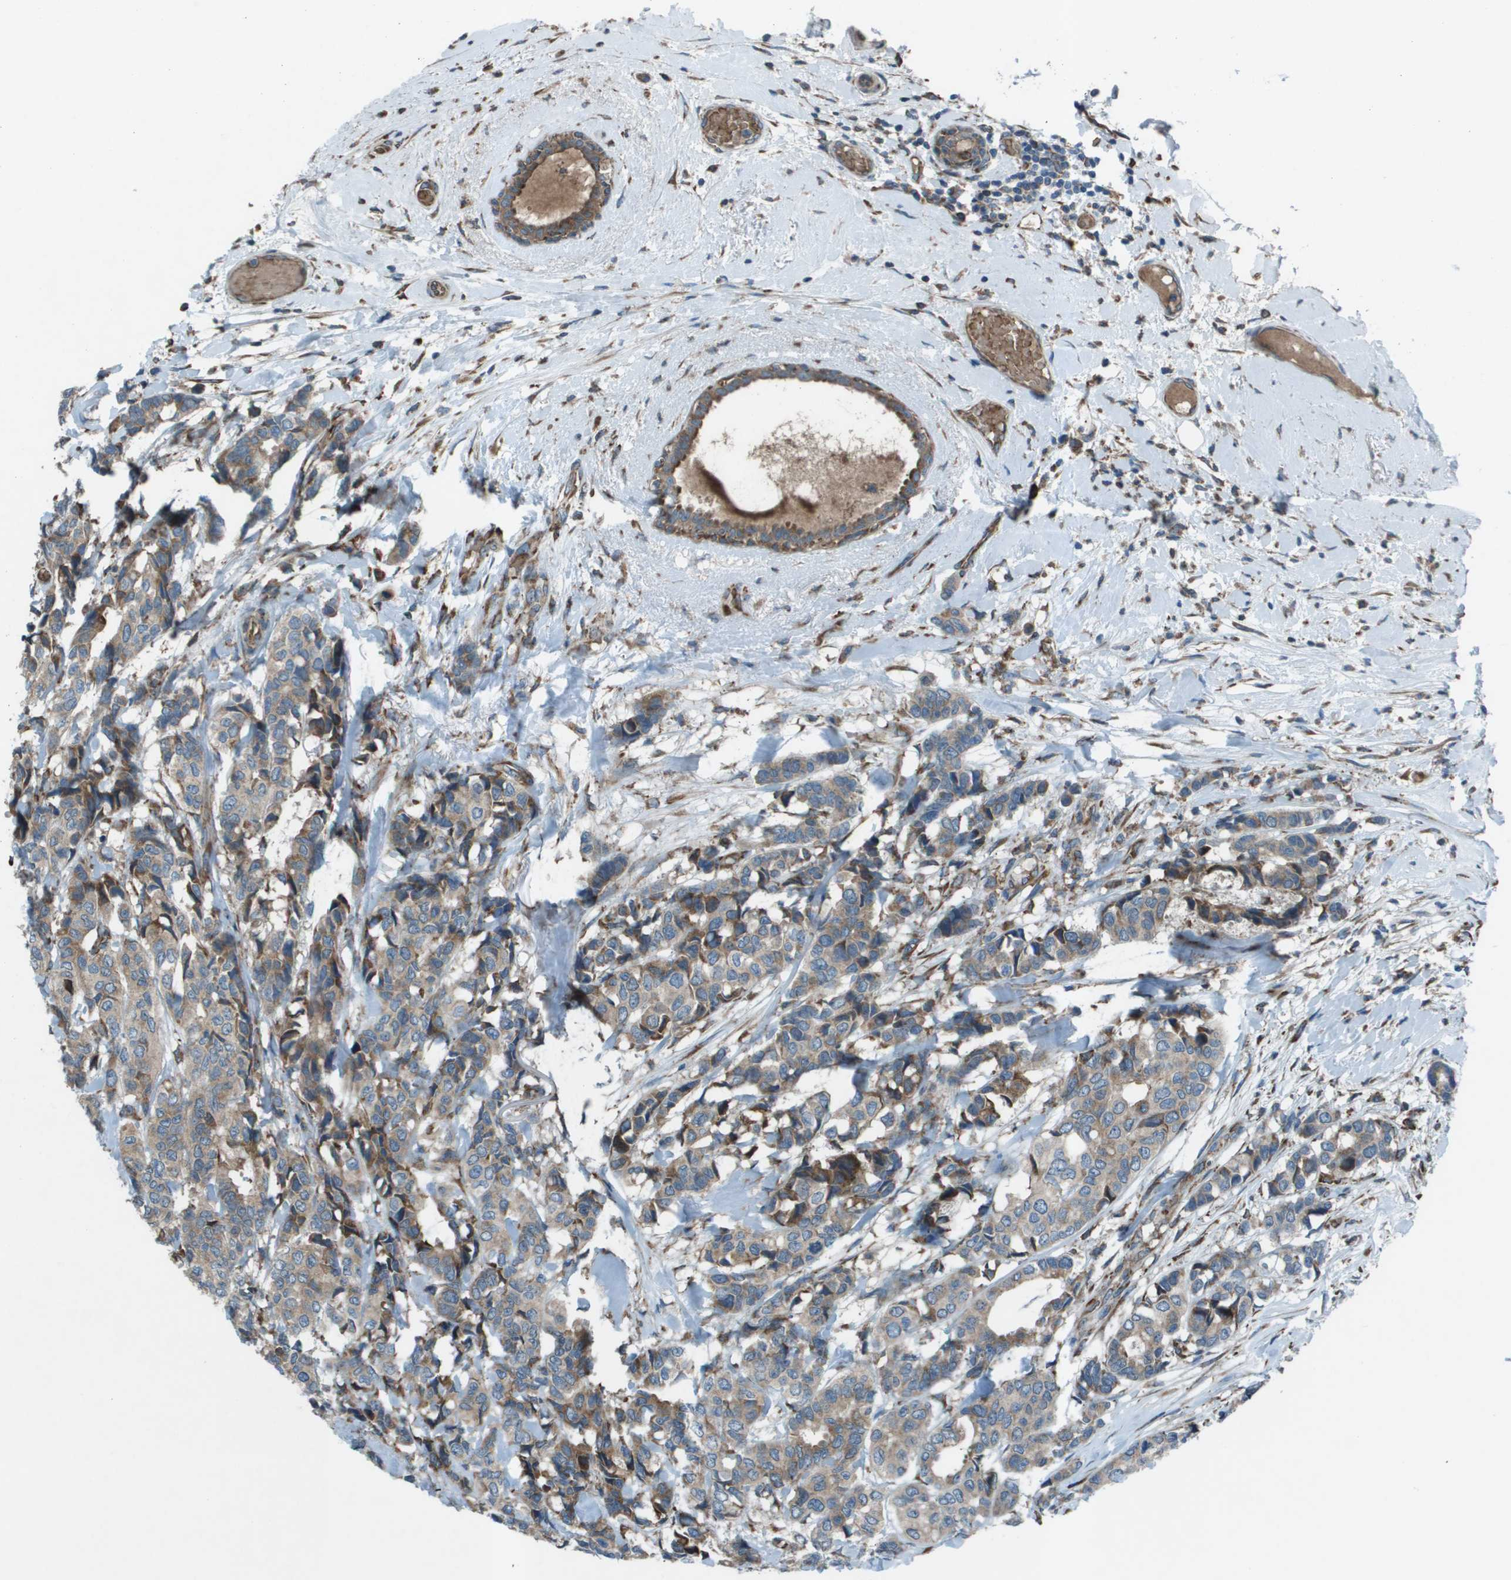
{"staining": {"intensity": "moderate", "quantity": "<25%", "location": "cytoplasmic/membranous"}, "tissue": "breast cancer", "cell_type": "Tumor cells", "image_type": "cancer", "snomed": [{"axis": "morphology", "description": "Duct carcinoma"}, {"axis": "topography", "description": "Breast"}], "caption": "Breast cancer (intraductal carcinoma) stained with DAB IHC exhibits low levels of moderate cytoplasmic/membranous positivity in about <25% of tumor cells. Using DAB (brown) and hematoxylin (blue) stains, captured at high magnification using brightfield microscopy.", "gene": "UTS2", "patient": {"sex": "female", "age": 87}}